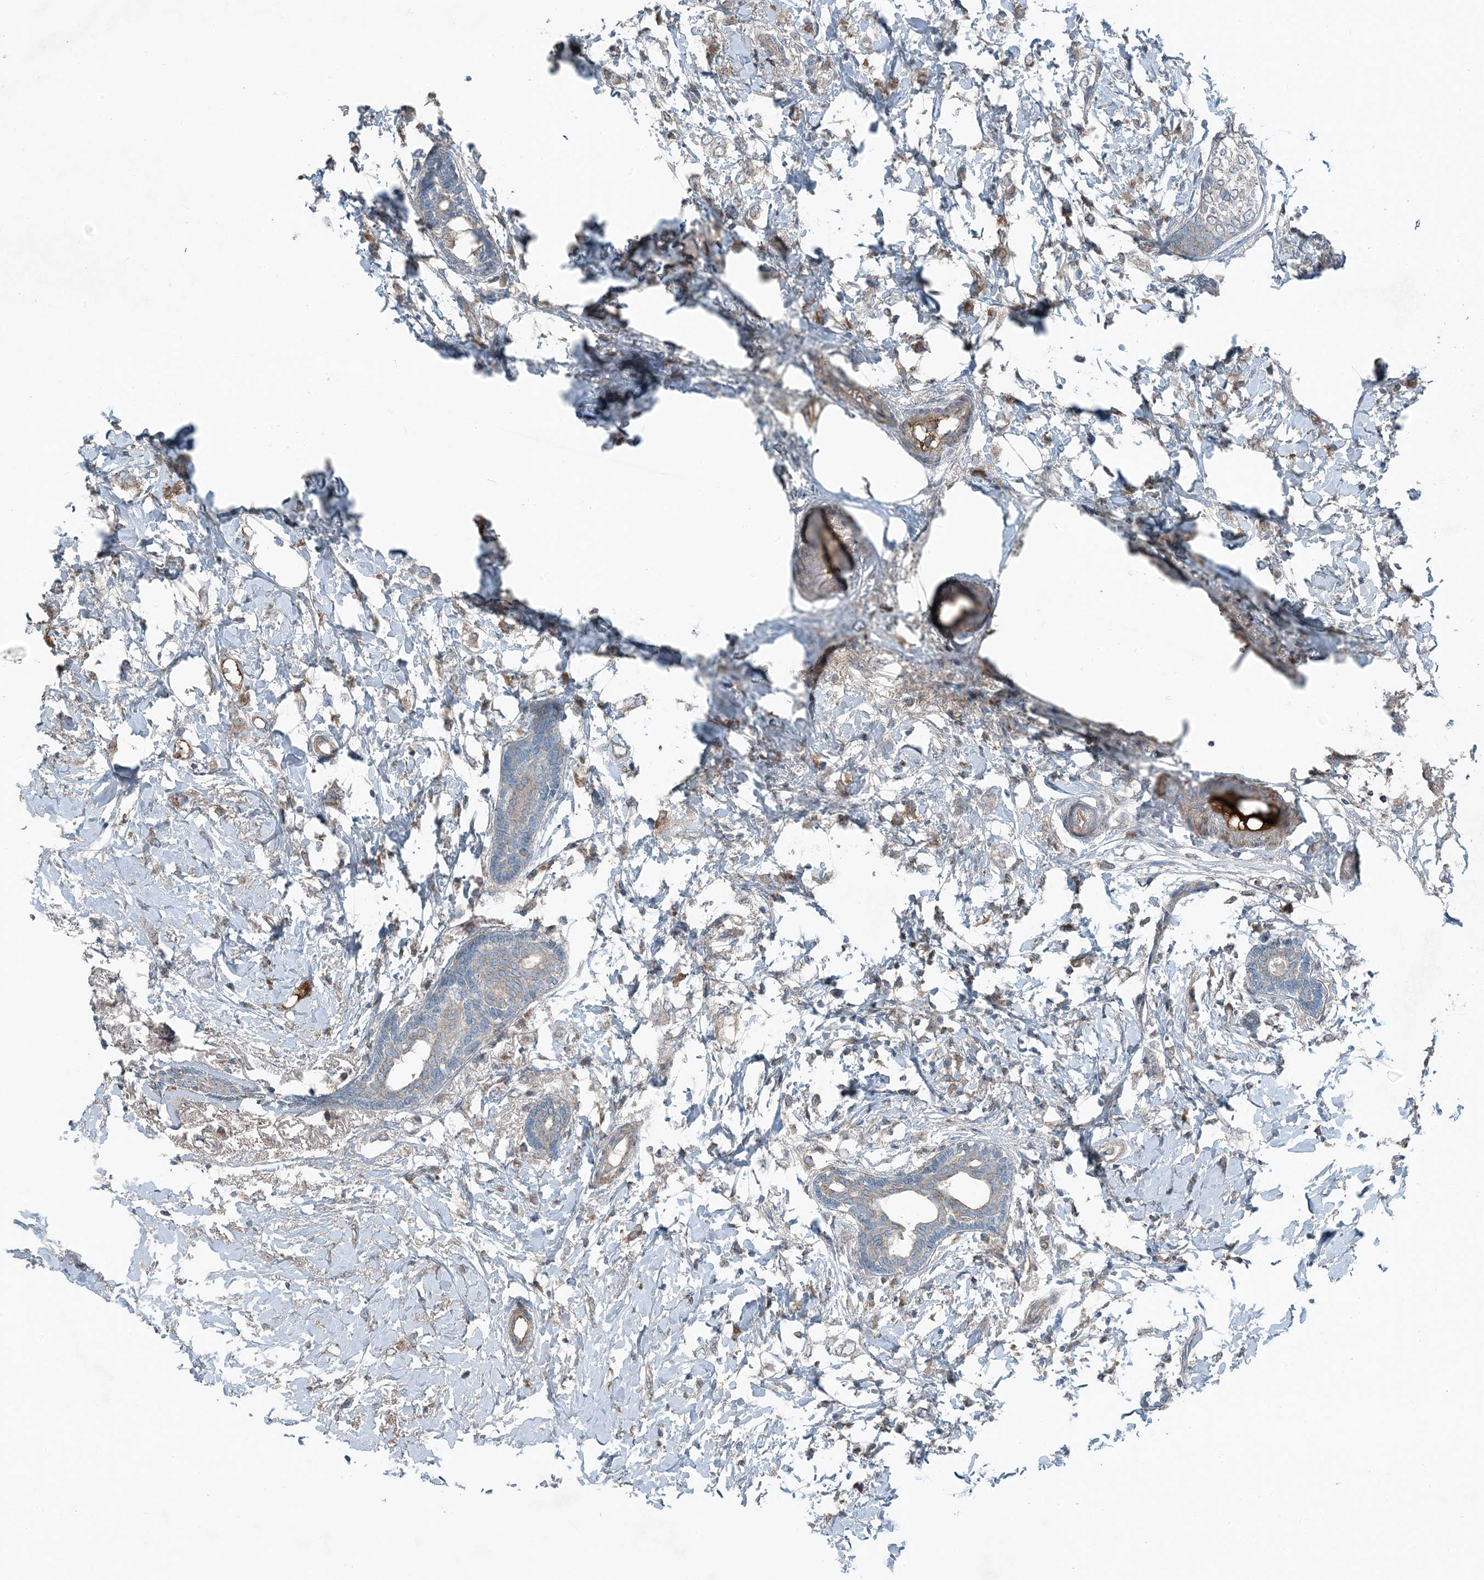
{"staining": {"intensity": "negative", "quantity": "none", "location": "none"}, "tissue": "breast cancer", "cell_type": "Tumor cells", "image_type": "cancer", "snomed": [{"axis": "morphology", "description": "Normal tissue, NOS"}, {"axis": "morphology", "description": "Lobular carcinoma"}, {"axis": "topography", "description": "Breast"}], "caption": "The micrograph demonstrates no staining of tumor cells in breast cancer.", "gene": "APOM", "patient": {"sex": "female", "age": 47}}